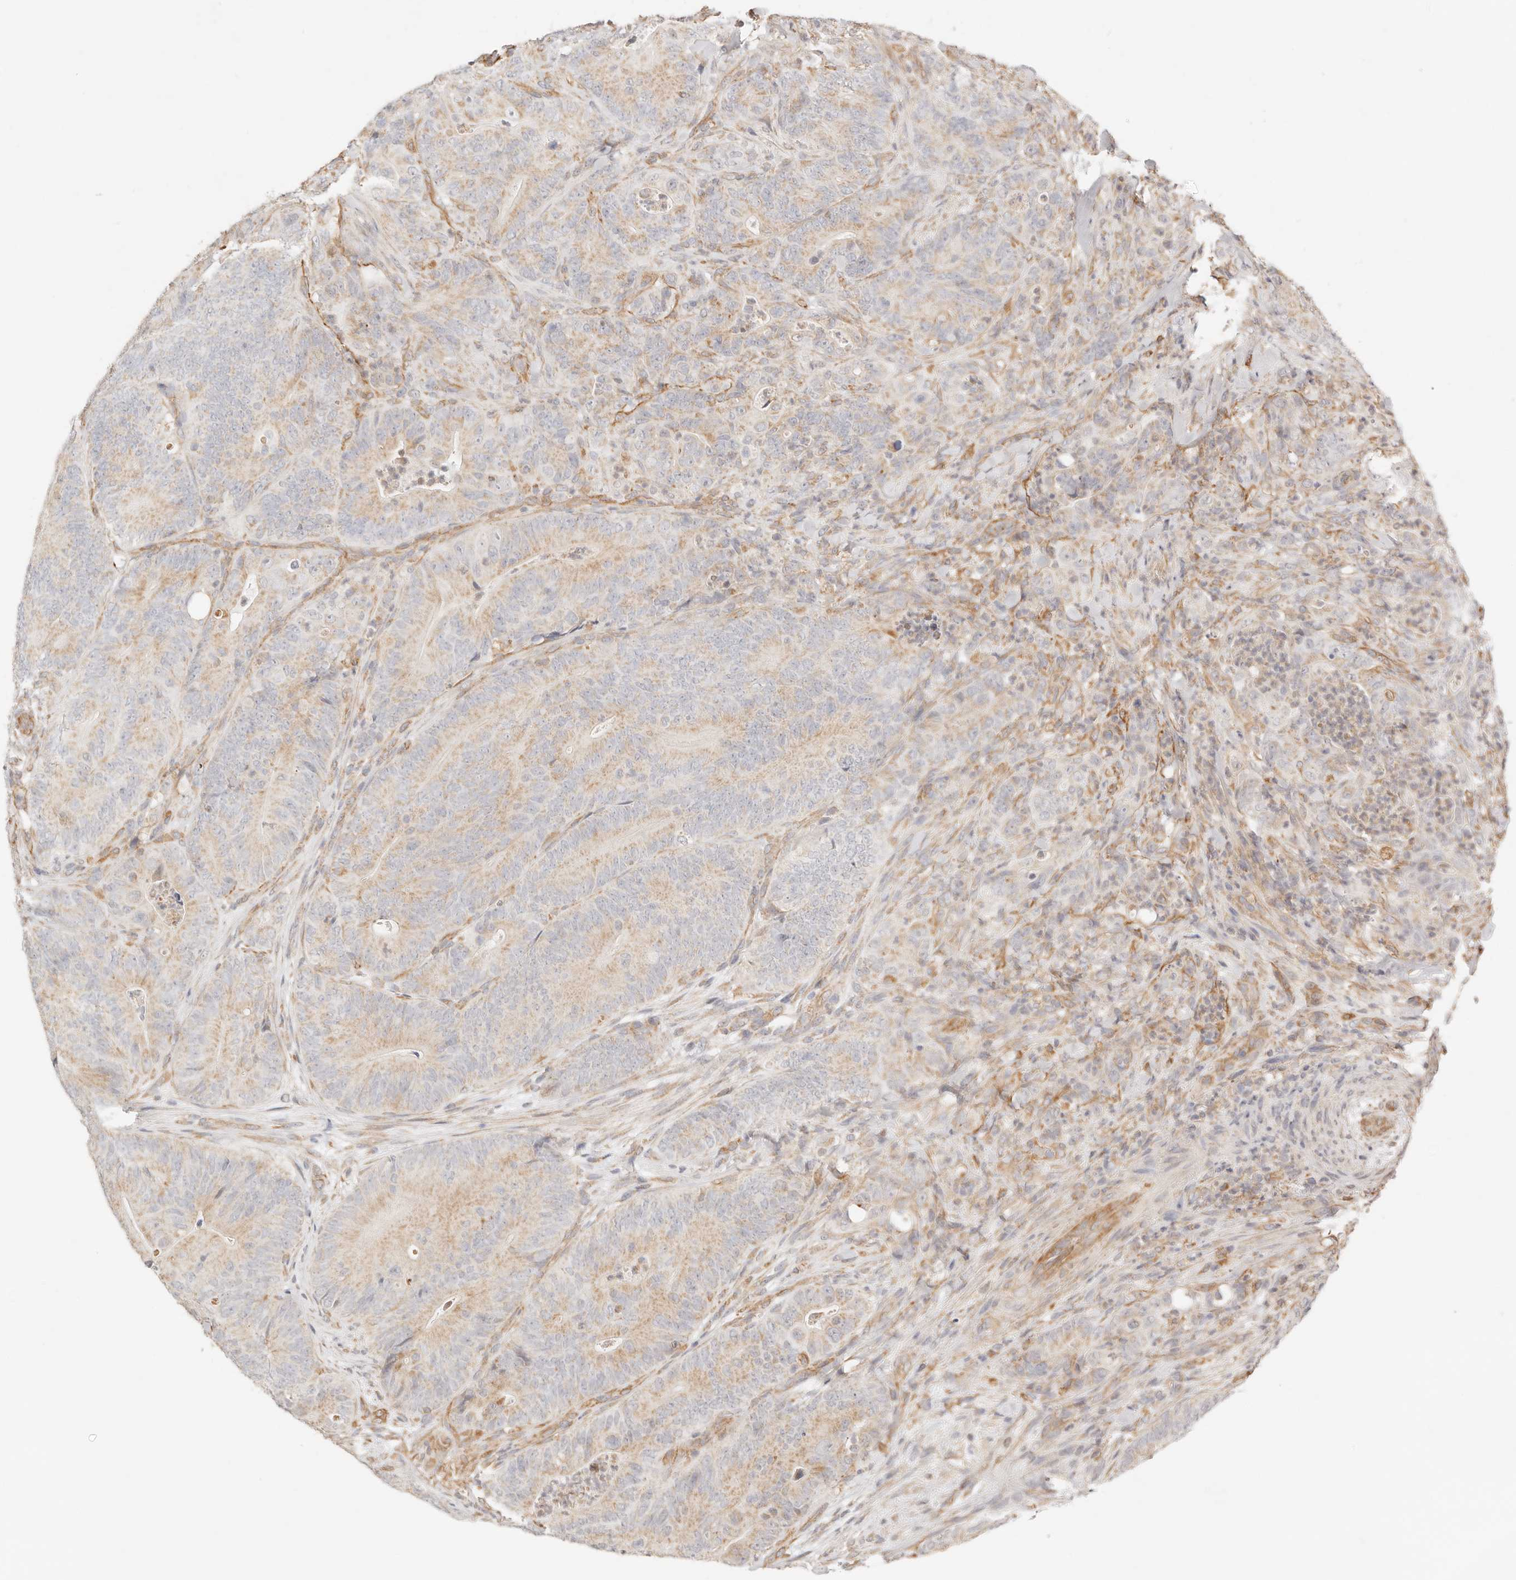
{"staining": {"intensity": "weak", "quantity": ">75%", "location": "cytoplasmic/membranous"}, "tissue": "colorectal cancer", "cell_type": "Tumor cells", "image_type": "cancer", "snomed": [{"axis": "morphology", "description": "Normal tissue, NOS"}, {"axis": "topography", "description": "Colon"}], "caption": "Weak cytoplasmic/membranous protein expression is seen in about >75% of tumor cells in colorectal cancer. Nuclei are stained in blue.", "gene": "ZC3H11A", "patient": {"sex": "female", "age": 82}}